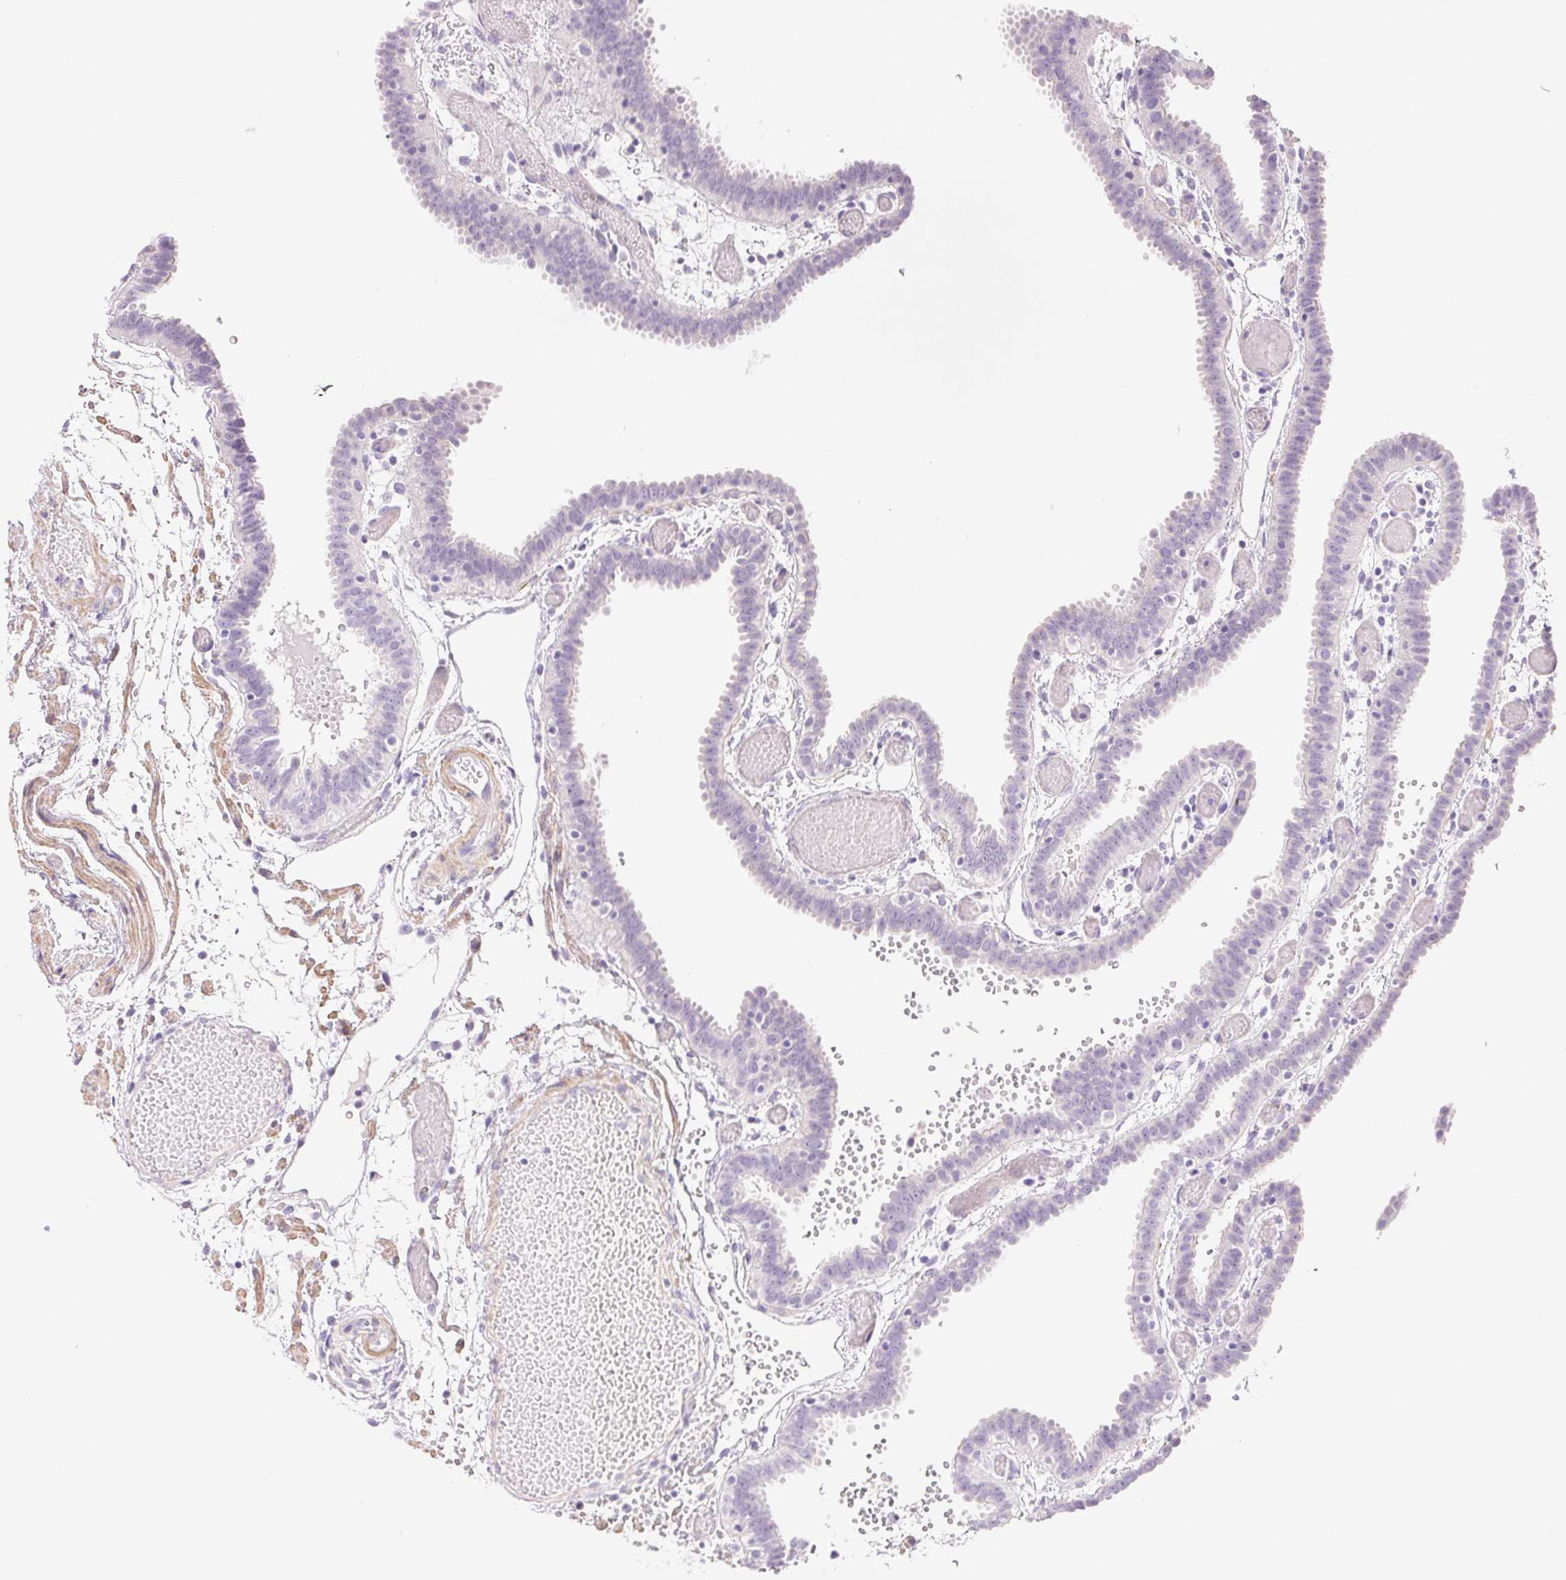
{"staining": {"intensity": "negative", "quantity": "none", "location": "none"}, "tissue": "fallopian tube", "cell_type": "Glandular cells", "image_type": "normal", "snomed": [{"axis": "morphology", "description": "Normal tissue, NOS"}, {"axis": "topography", "description": "Fallopian tube"}], "caption": "High power microscopy image of an immunohistochemistry (IHC) histopathology image of unremarkable fallopian tube, revealing no significant staining in glandular cells.", "gene": "KCNE2", "patient": {"sex": "female", "age": 37}}